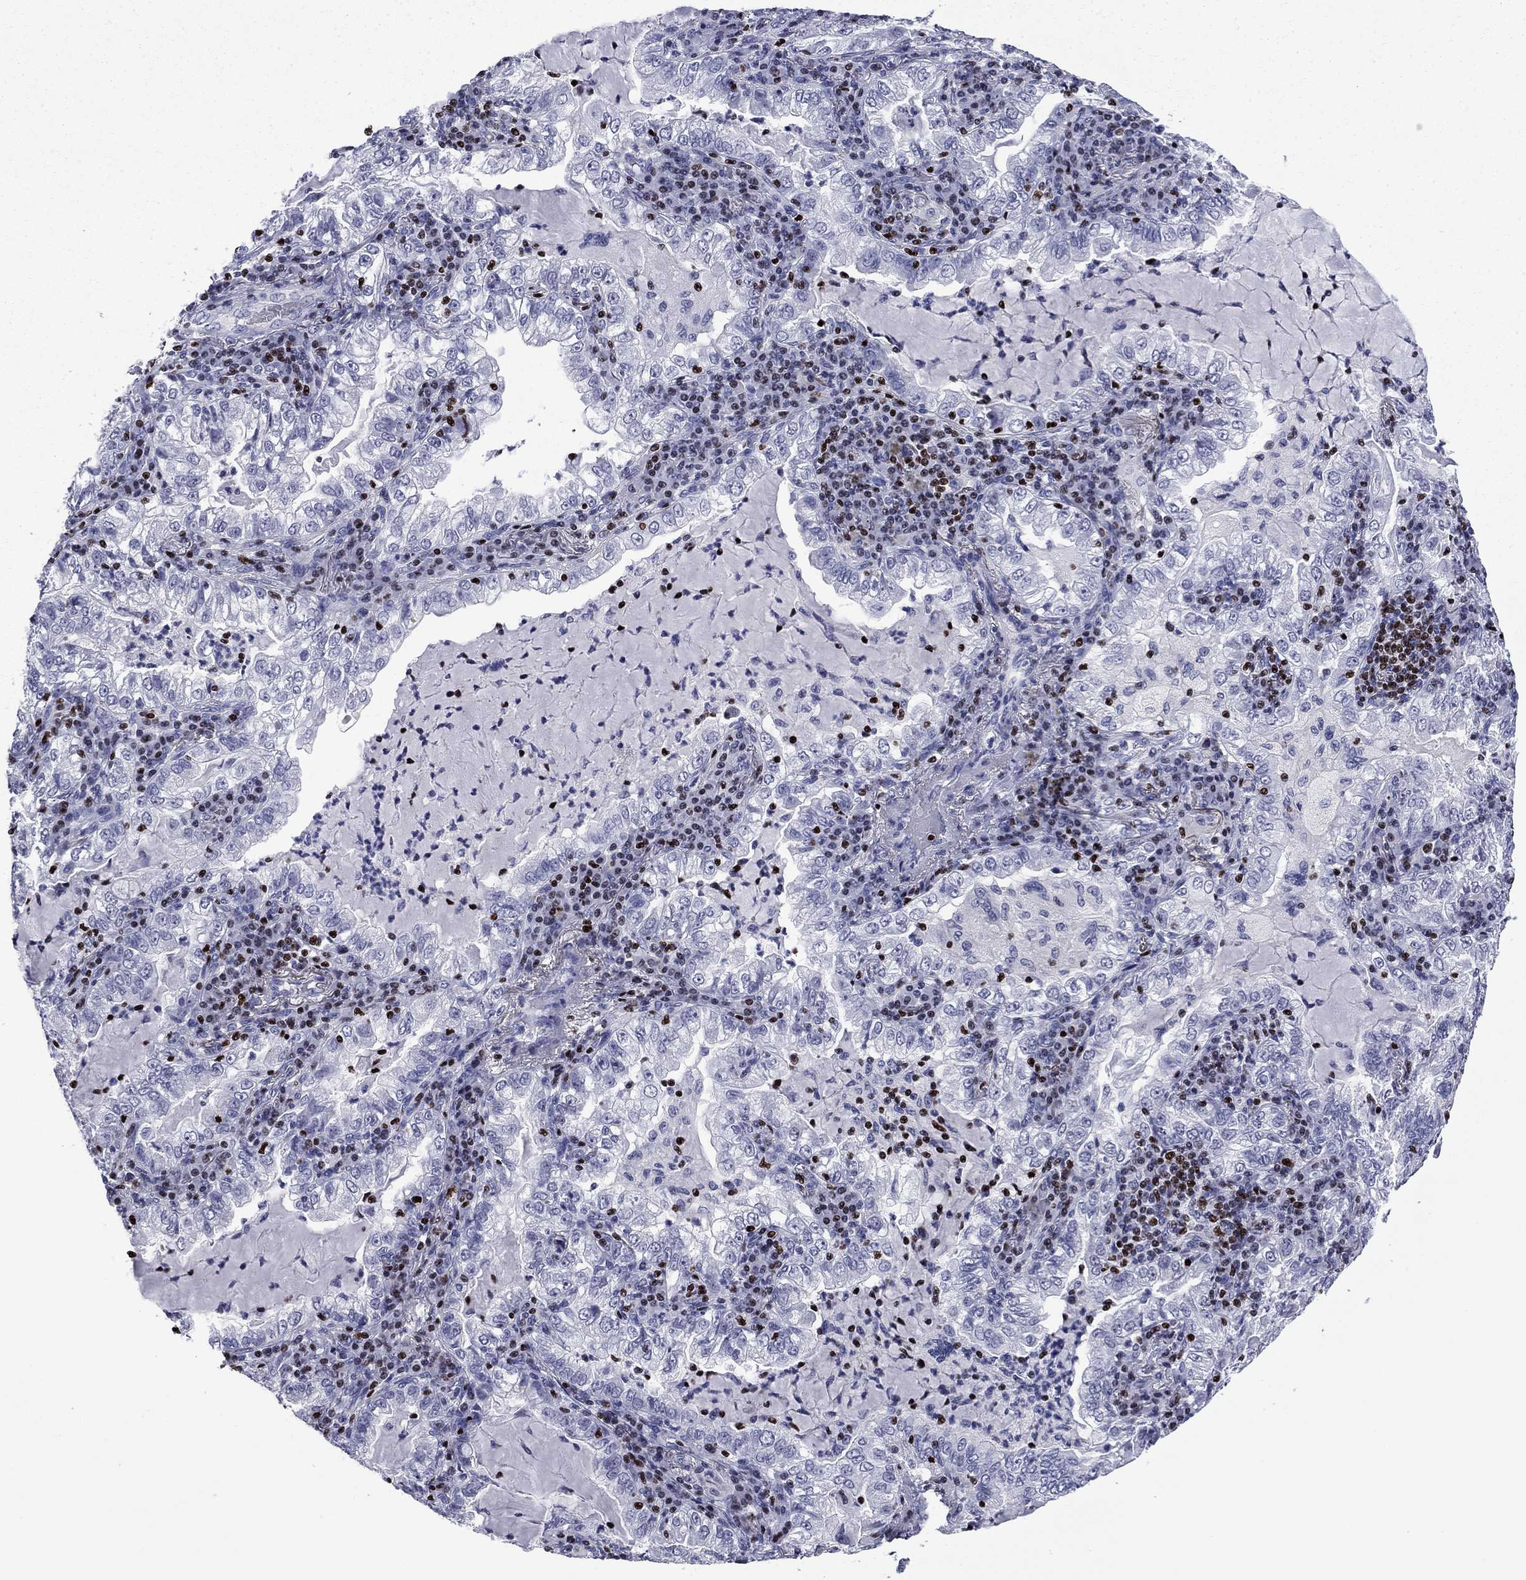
{"staining": {"intensity": "negative", "quantity": "none", "location": "none"}, "tissue": "lung cancer", "cell_type": "Tumor cells", "image_type": "cancer", "snomed": [{"axis": "morphology", "description": "Adenocarcinoma, NOS"}, {"axis": "topography", "description": "Lung"}], "caption": "Lung cancer (adenocarcinoma) was stained to show a protein in brown. There is no significant staining in tumor cells. Brightfield microscopy of IHC stained with DAB (3,3'-diaminobenzidine) (brown) and hematoxylin (blue), captured at high magnification.", "gene": "IKZF3", "patient": {"sex": "female", "age": 73}}